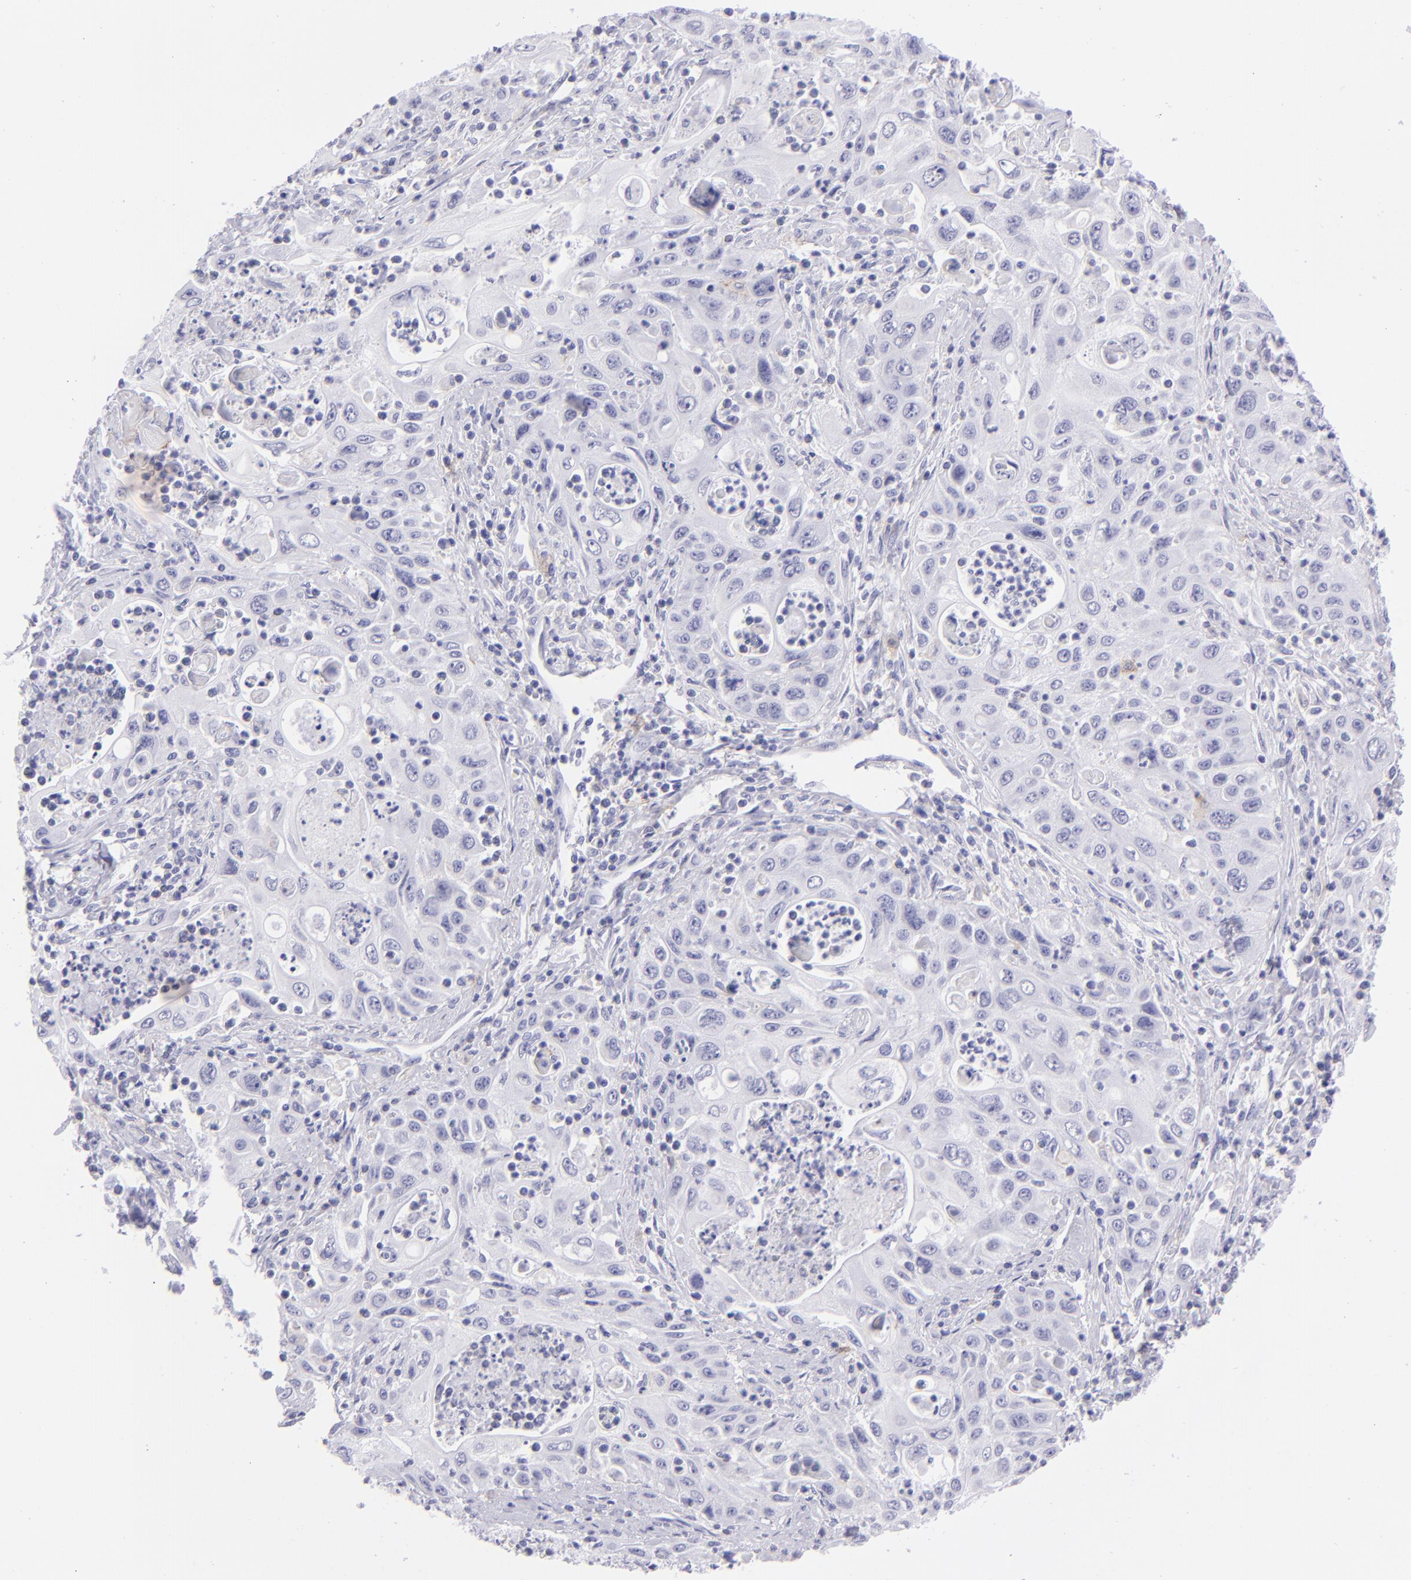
{"staining": {"intensity": "negative", "quantity": "none", "location": "none"}, "tissue": "pancreatic cancer", "cell_type": "Tumor cells", "image_type": "cancer", "snomed": [{"axis": "morphology", "description": "Adenocarcinoma, NOS"}, {"axis": "topography", "description": "Pancreas"}], "caption": "Protein analysis of pancreatic adenocarcinoma demonstrates no significant staining in tumor cells.", "gene": "CD72", "patient": {"sex": "male", "age": 70}}